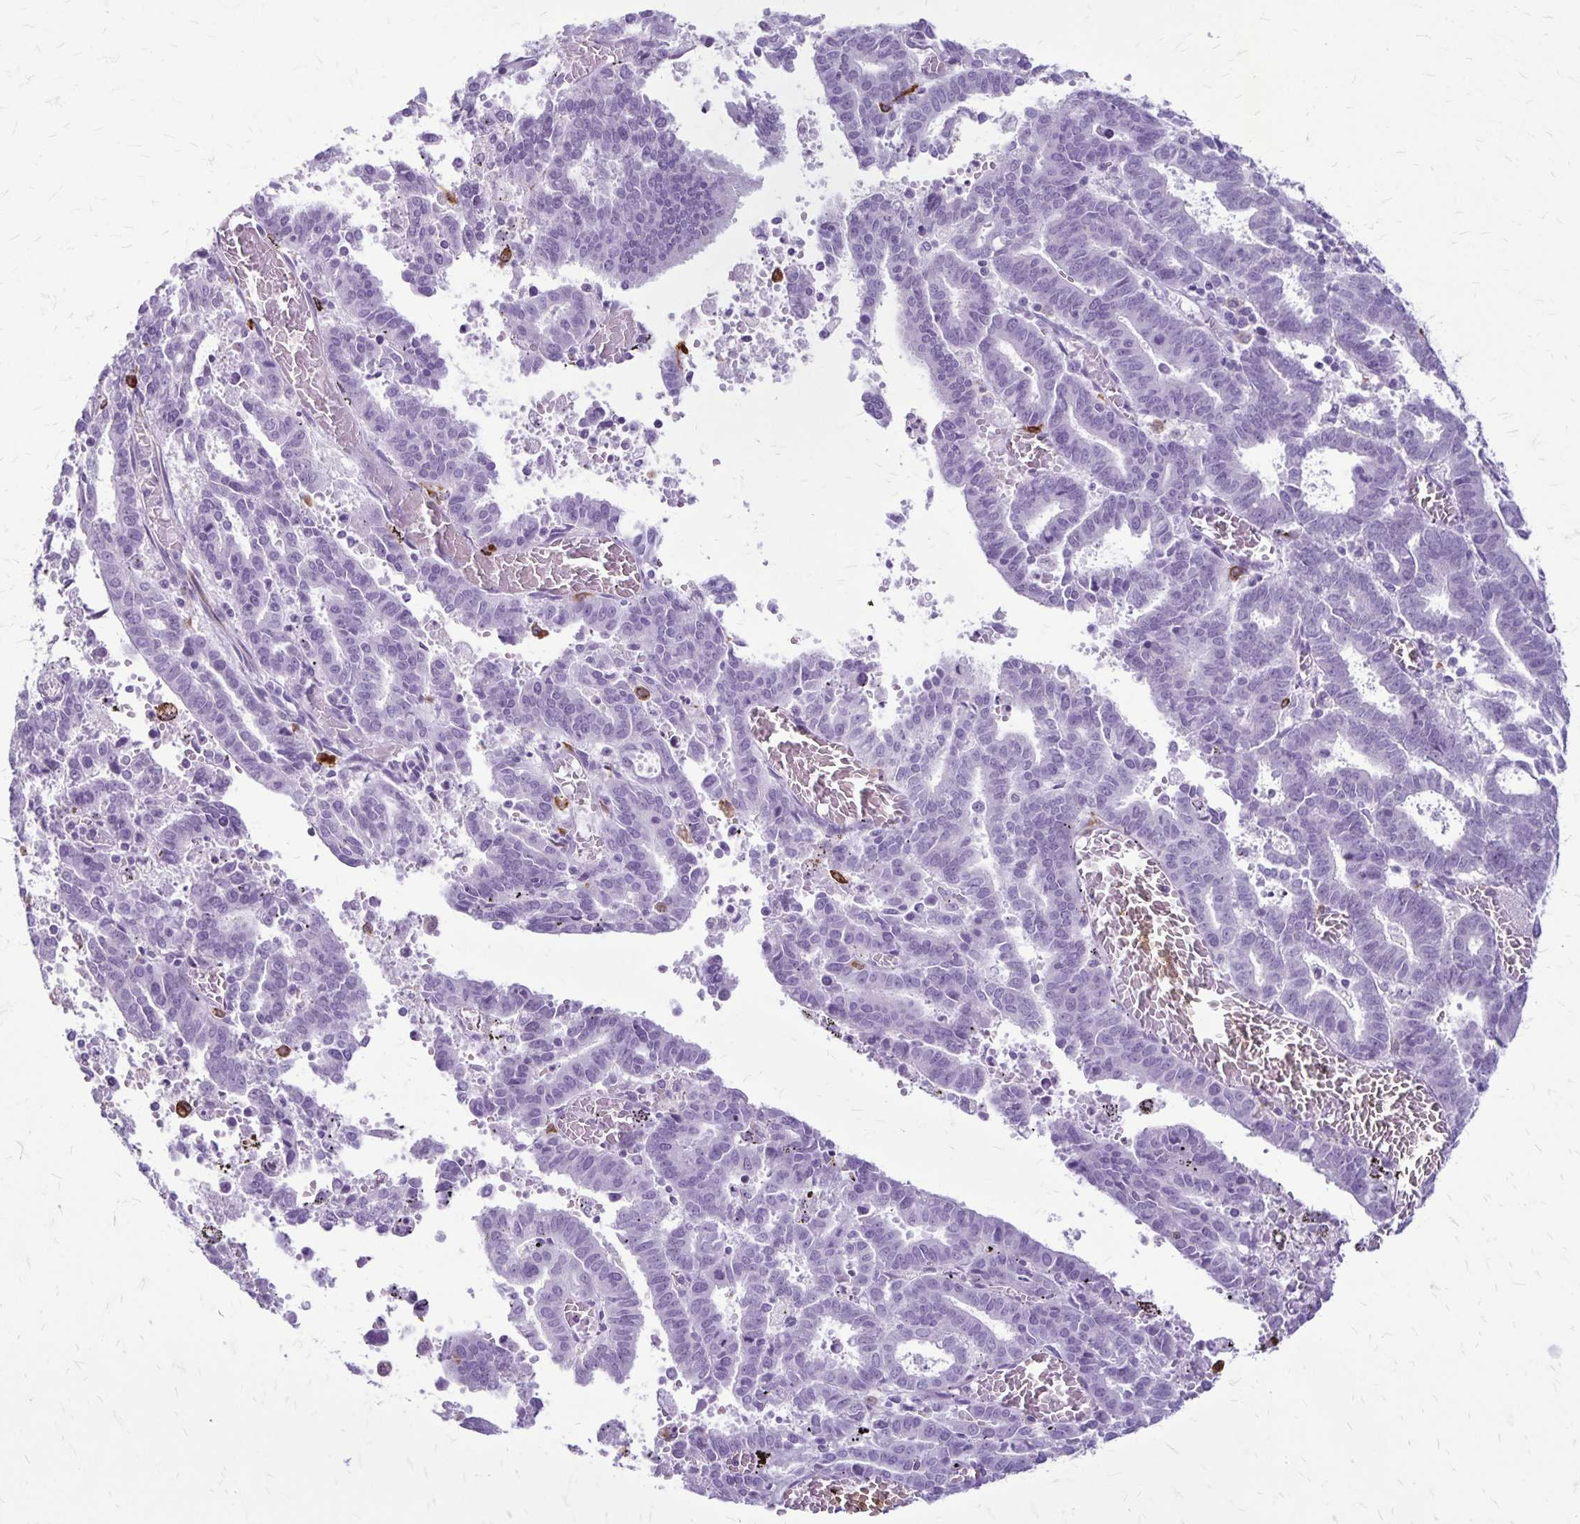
{"staining": {"intensity": "negative", "quantity": "none", "location": "none"}, "tissue": "endometrial cancer", "cell_type": "Tumor cells", "image_type": "cancer", "snomed": [{"axis": "morphology", "description": "Adenocarcinoma, NOS"}, {"axis": "topography", "description": "Uterus"}], "caption": "This is an immunohistochemistry micrograph of endometrial adenocarcinoma. There is no positivity in tumor cells.", "gene": "RTN1", "patient": {"sex": "female", "age": 83}}